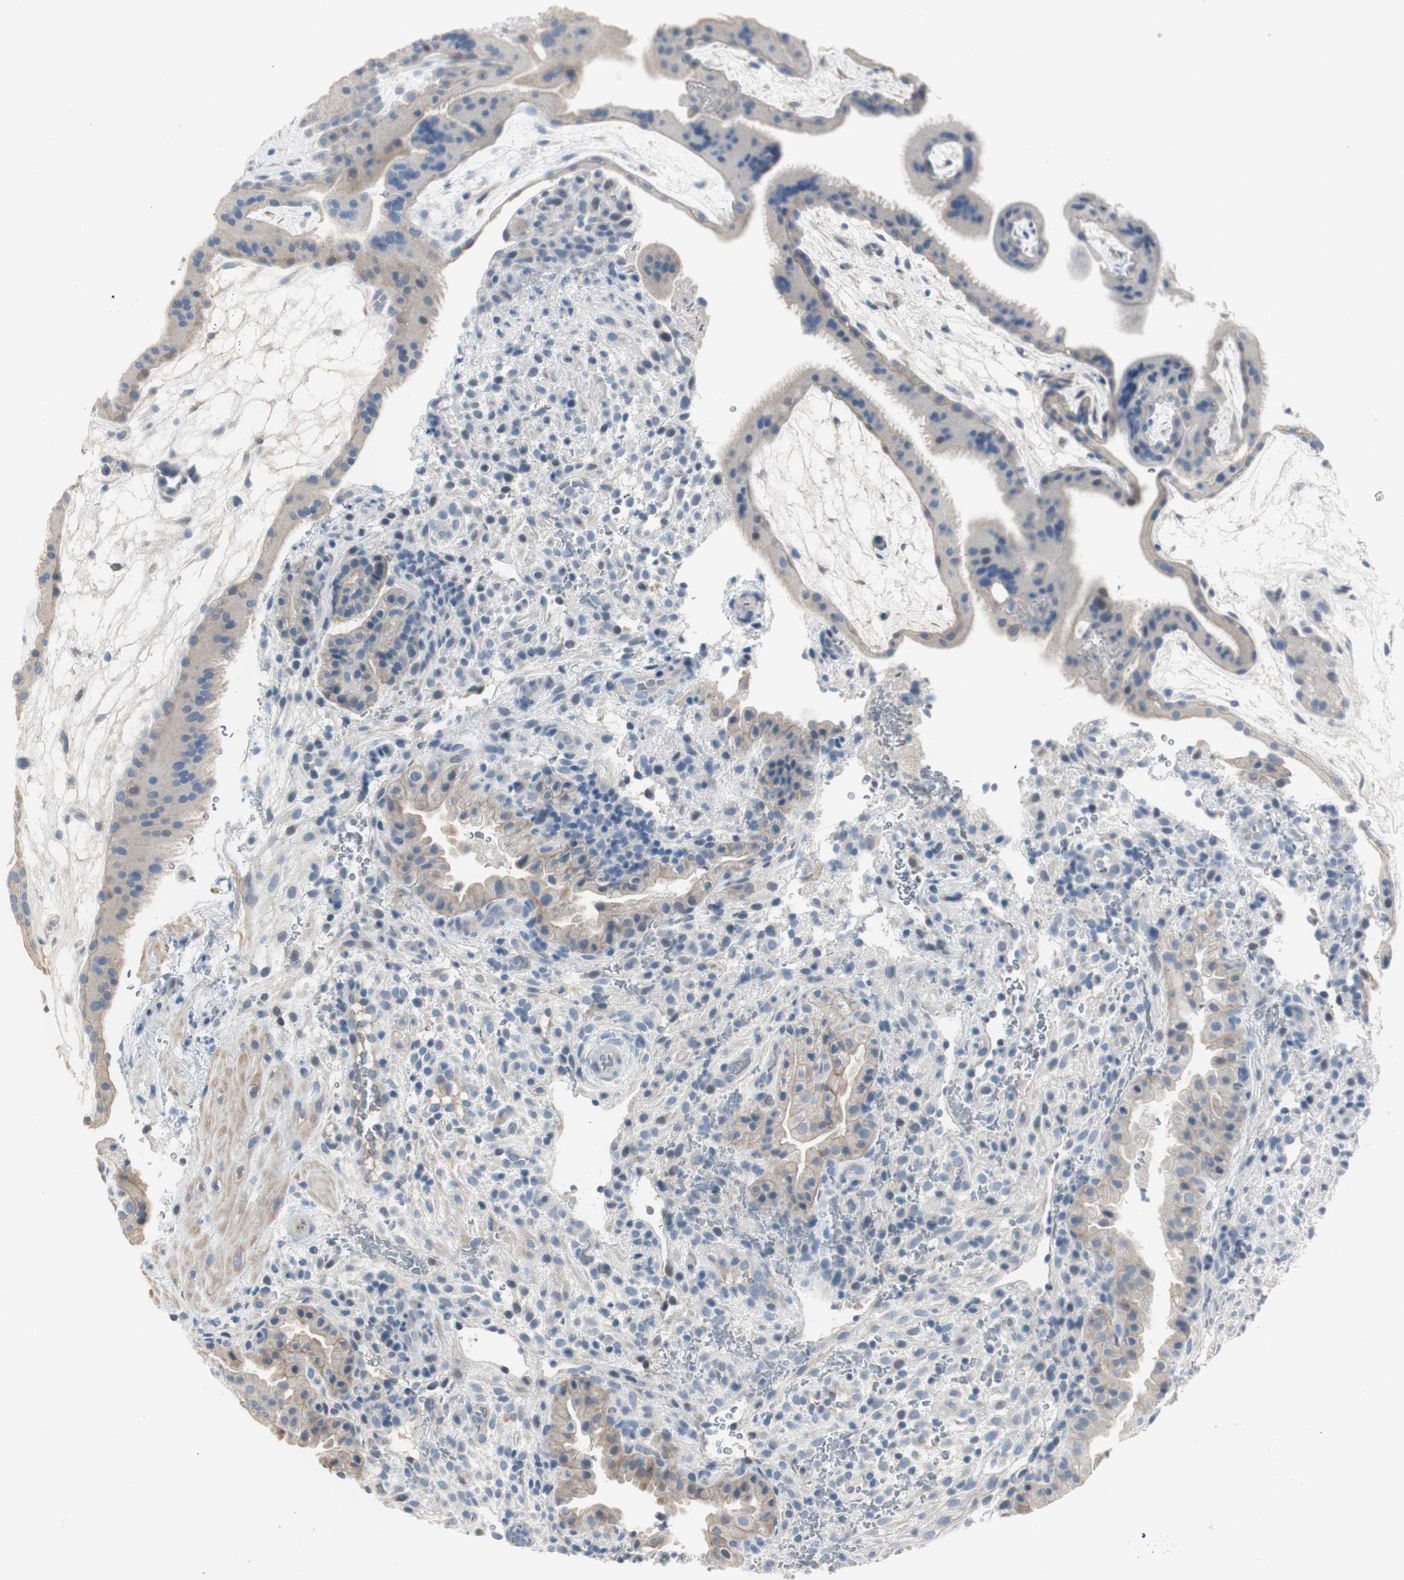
{"staining": {"intensity": "negative", "quantity": "none", "location": "none"}, "tissue": "placenta", "cell_type": "Decidual cells", "image_type": "normal", "snomed": [{"axis": "morphology", "description": "Normal tissue, NOS"}, {"axis": "topography", "description": "Placenta"}], "caption": "DAB (3,3'-diaminobenzidine) immunohistochemical staining of benign human placenta exhibits no significant staining in decidual cells.", "gene": "SPINK4", "patient": {"sex": "female", "age": 19}}